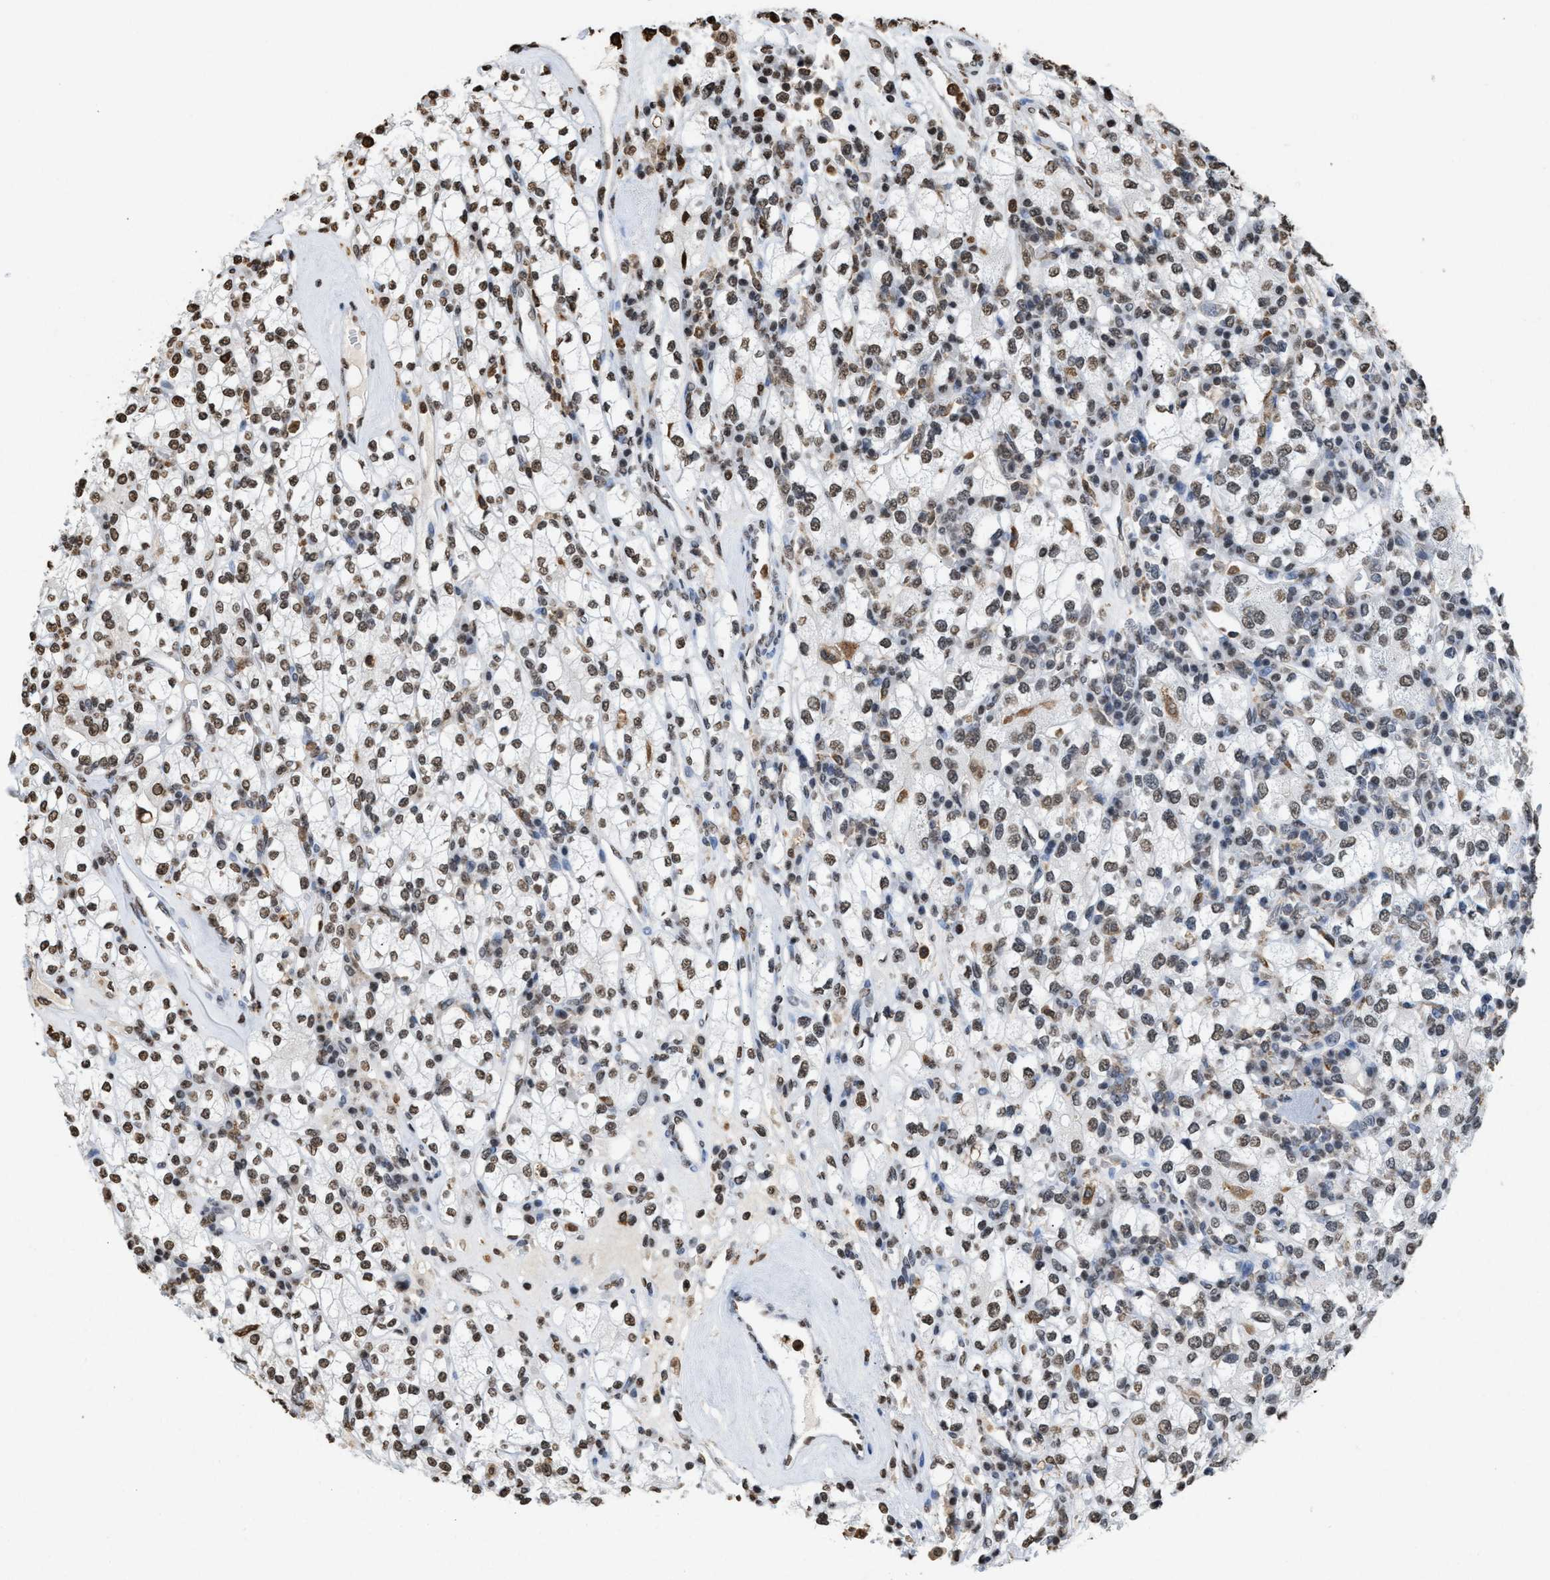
{"staining": {"intensity": "moderate", "quantity": ">75%", "location": "nuclear"}, "tissue": "renal cancer", "cell_type": "Tumor cells", "image_type": "cancer", "snomed": [{"axis": "morphology", "description": "Adenocarcinoma, NOS"}, {"axis": "topography", "description": "Kidney"}], "caption": "Moderate nuclear positivity for a protein is appreciated in approximately >75% of tumor cells of adenocarcinoma (renal) using immunohistochemistry.", "gene": "NUP88", "patient": {"sex": "male", "age": 77}}